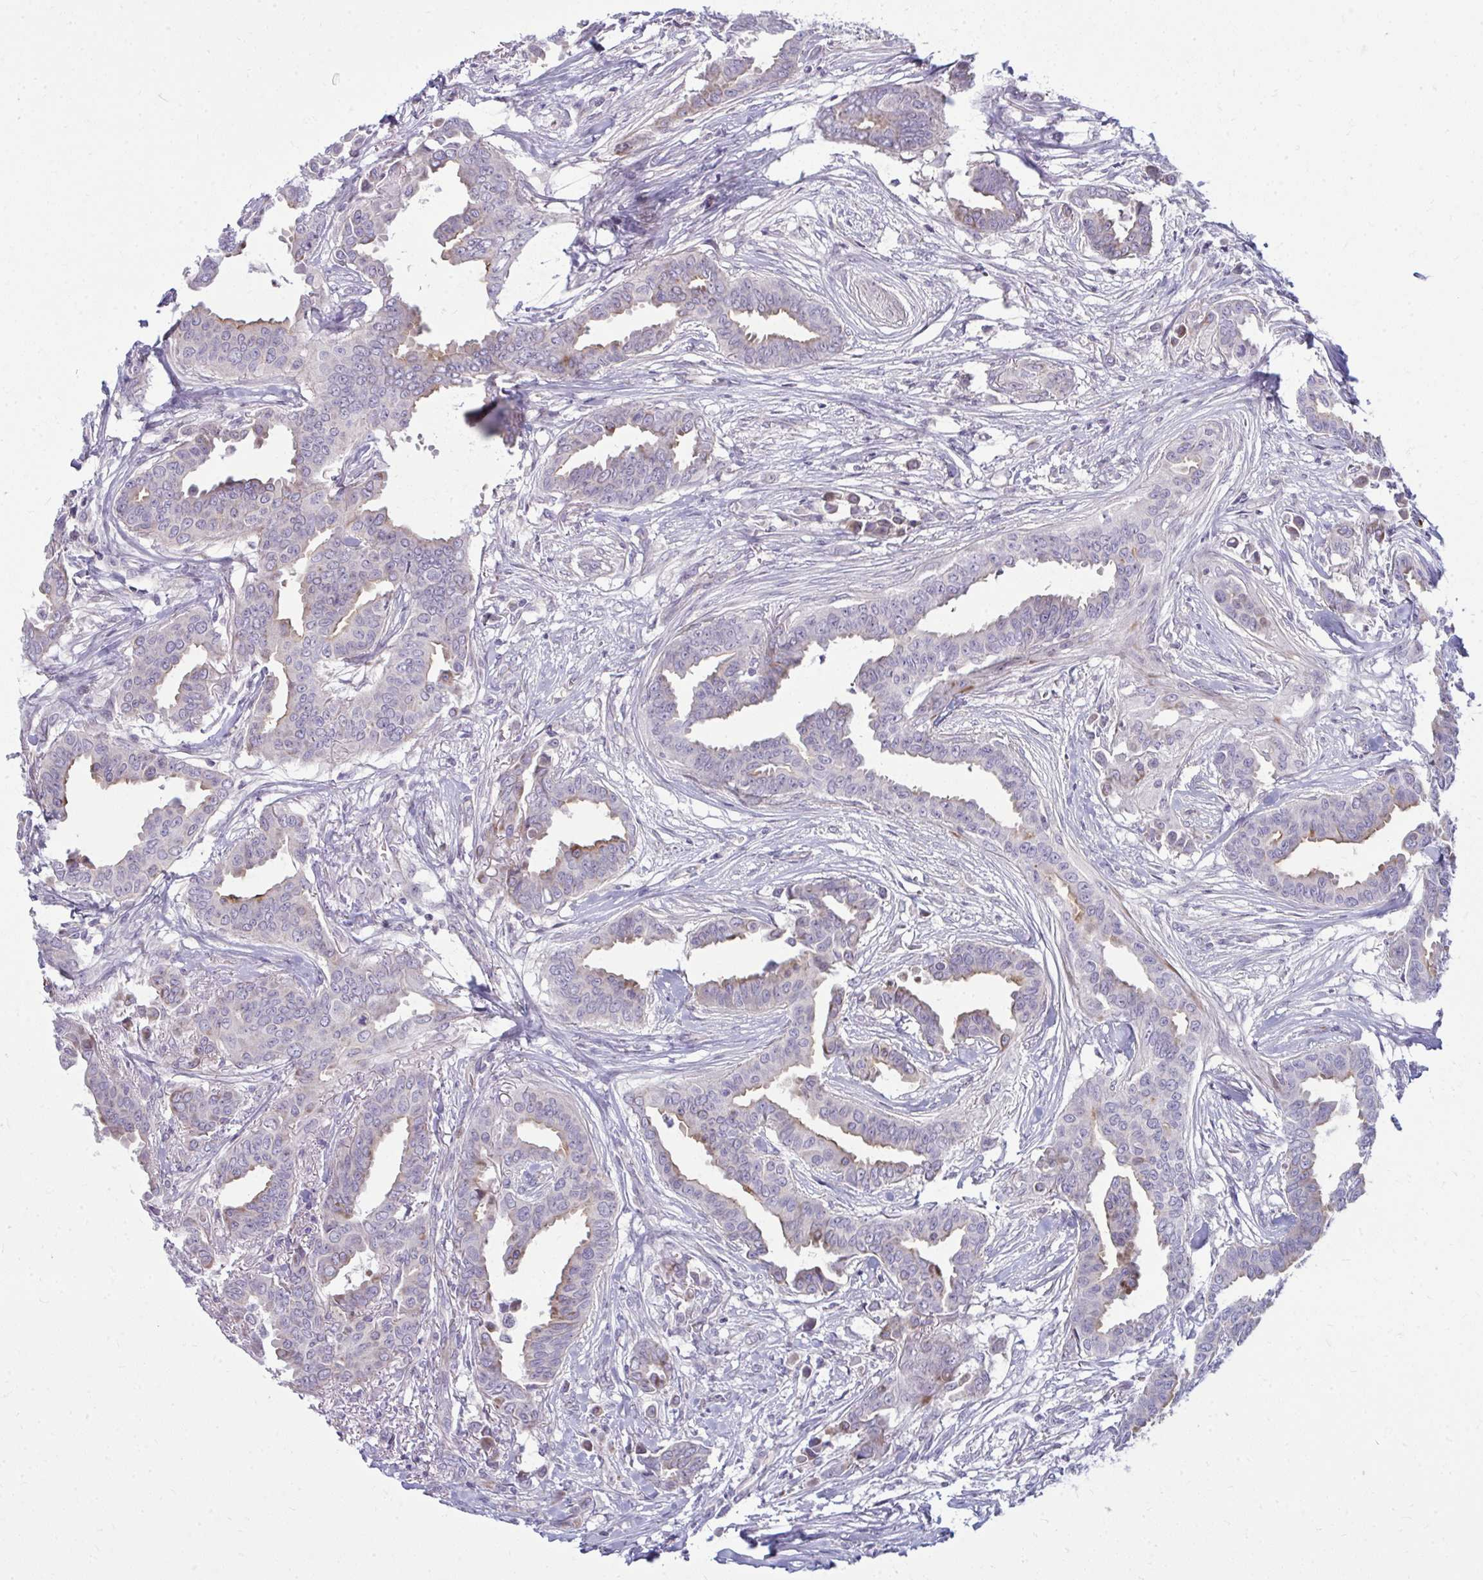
{"staining": {"intensity": "weak", "quantity": "<25%", "location": "cytoplasmic/membranous"}, "tissue": "breast cancer", "cell_type": "Tumor cells", "image_type": "cancer", "snomed": [{"axis": "morphology", "description": "Duct carcinoma"}, {"axis": "topography", "description": "Breast"}], "caption": "Invasive ductal carcinoma (breast) was stained to show a protein in brown. There is no significant staining in tumor cells.", "gene": "SLC14A1", "patient": {"sex": "female", "age": 45}}